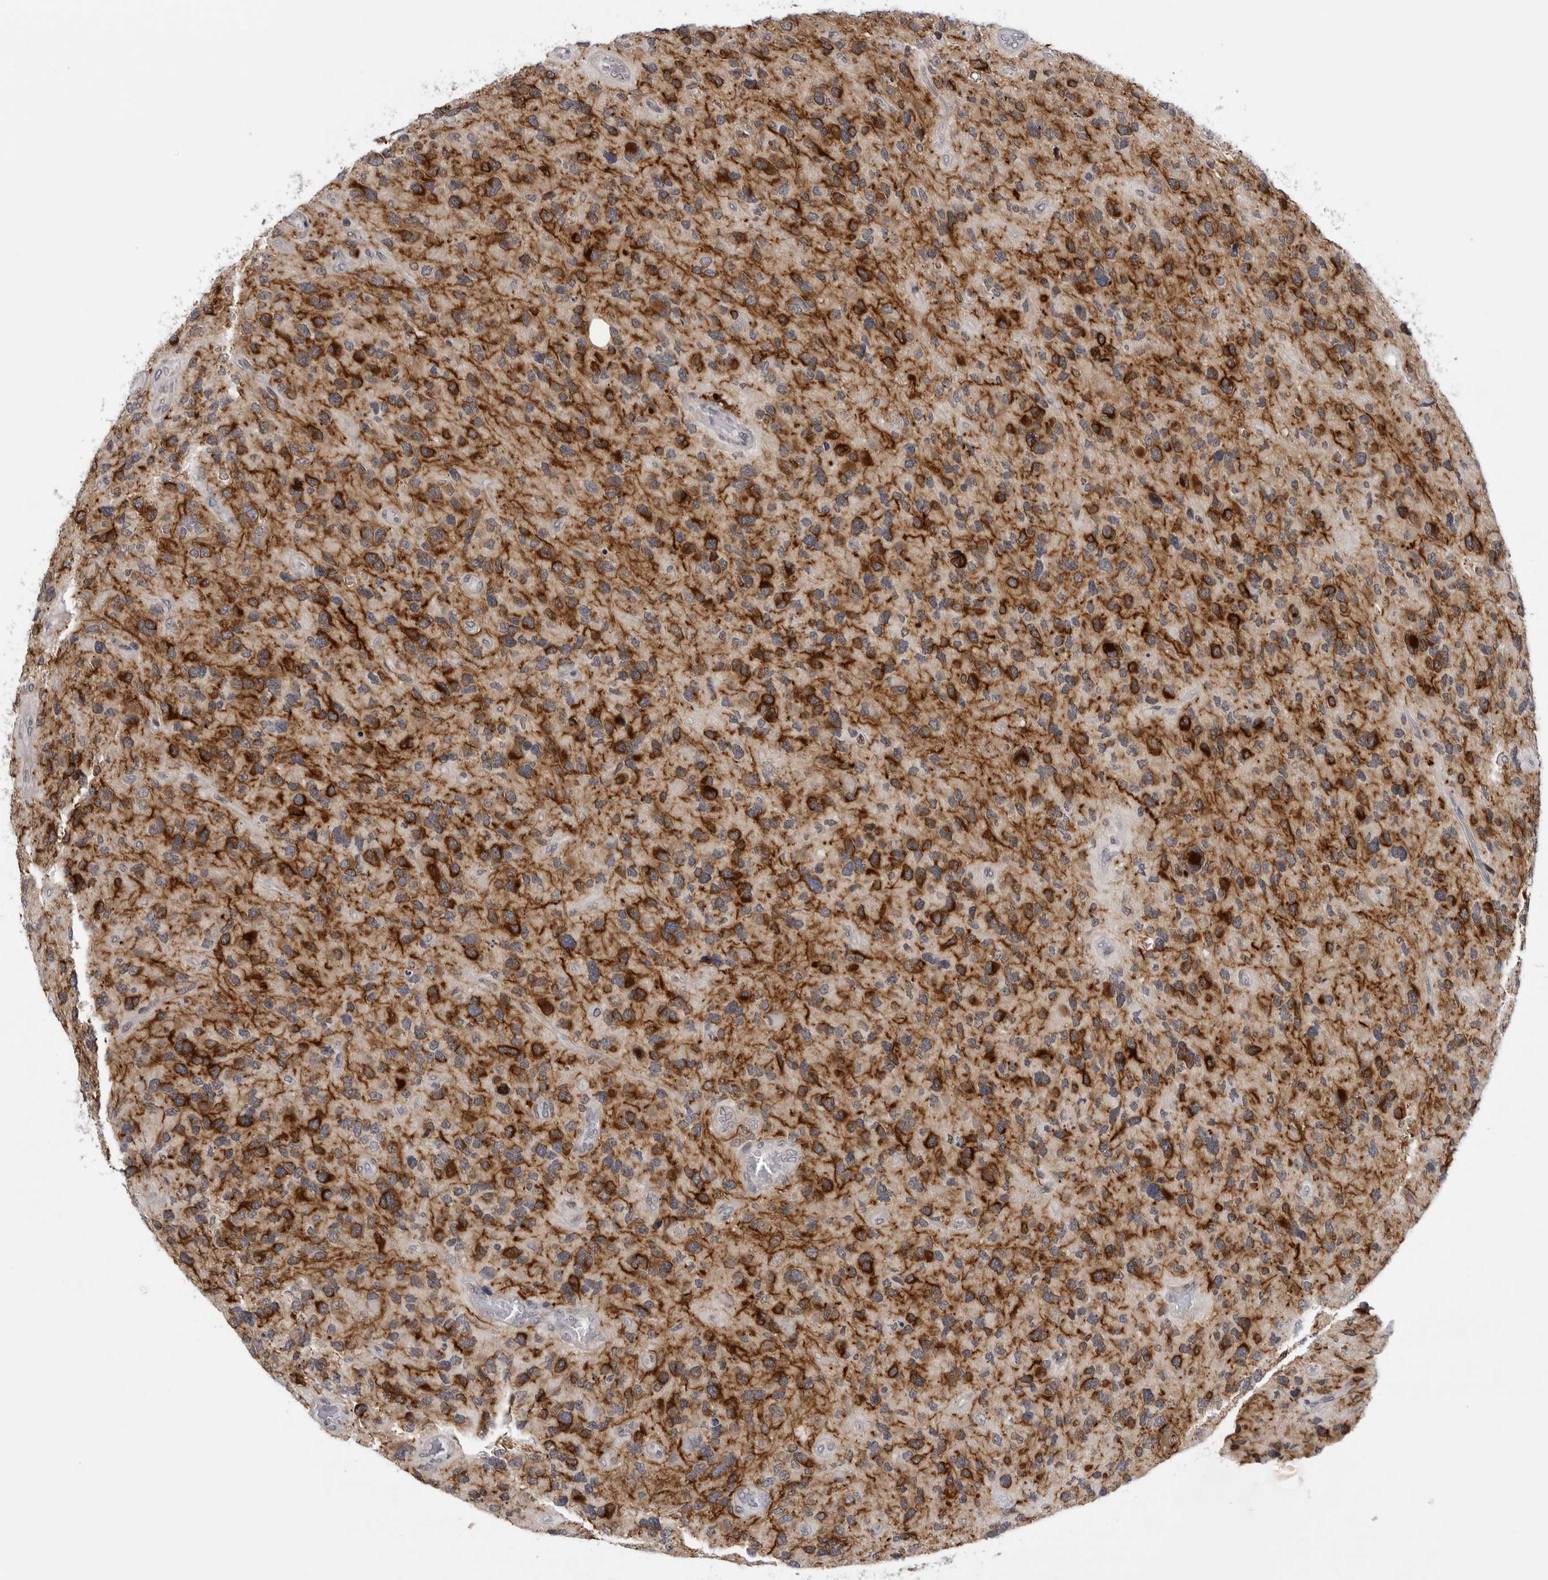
{"staining": {"intensity": "strong", "quantity": ">75%", "location": "cytoplasmic/membranous"}, "tissue": "glioma", "cell_type": "Tumor cells", "image_type": "cancer", "snomed": [{"axis": "morphology", "description": "Glioma, malignant, High grade"}, {"axis": "topography", "description": "Brain"}], "caption": "An IHC micrograph of tumor tissue is shown. Protein staining in brown labels strong cytoplasmic/membranous positivity in glioma within tumor cells. (DAB = brown stain, brightfield microscopy at high magnification).", "gene": "CPT2", "patient": {"sex": "female", "age": 58}}